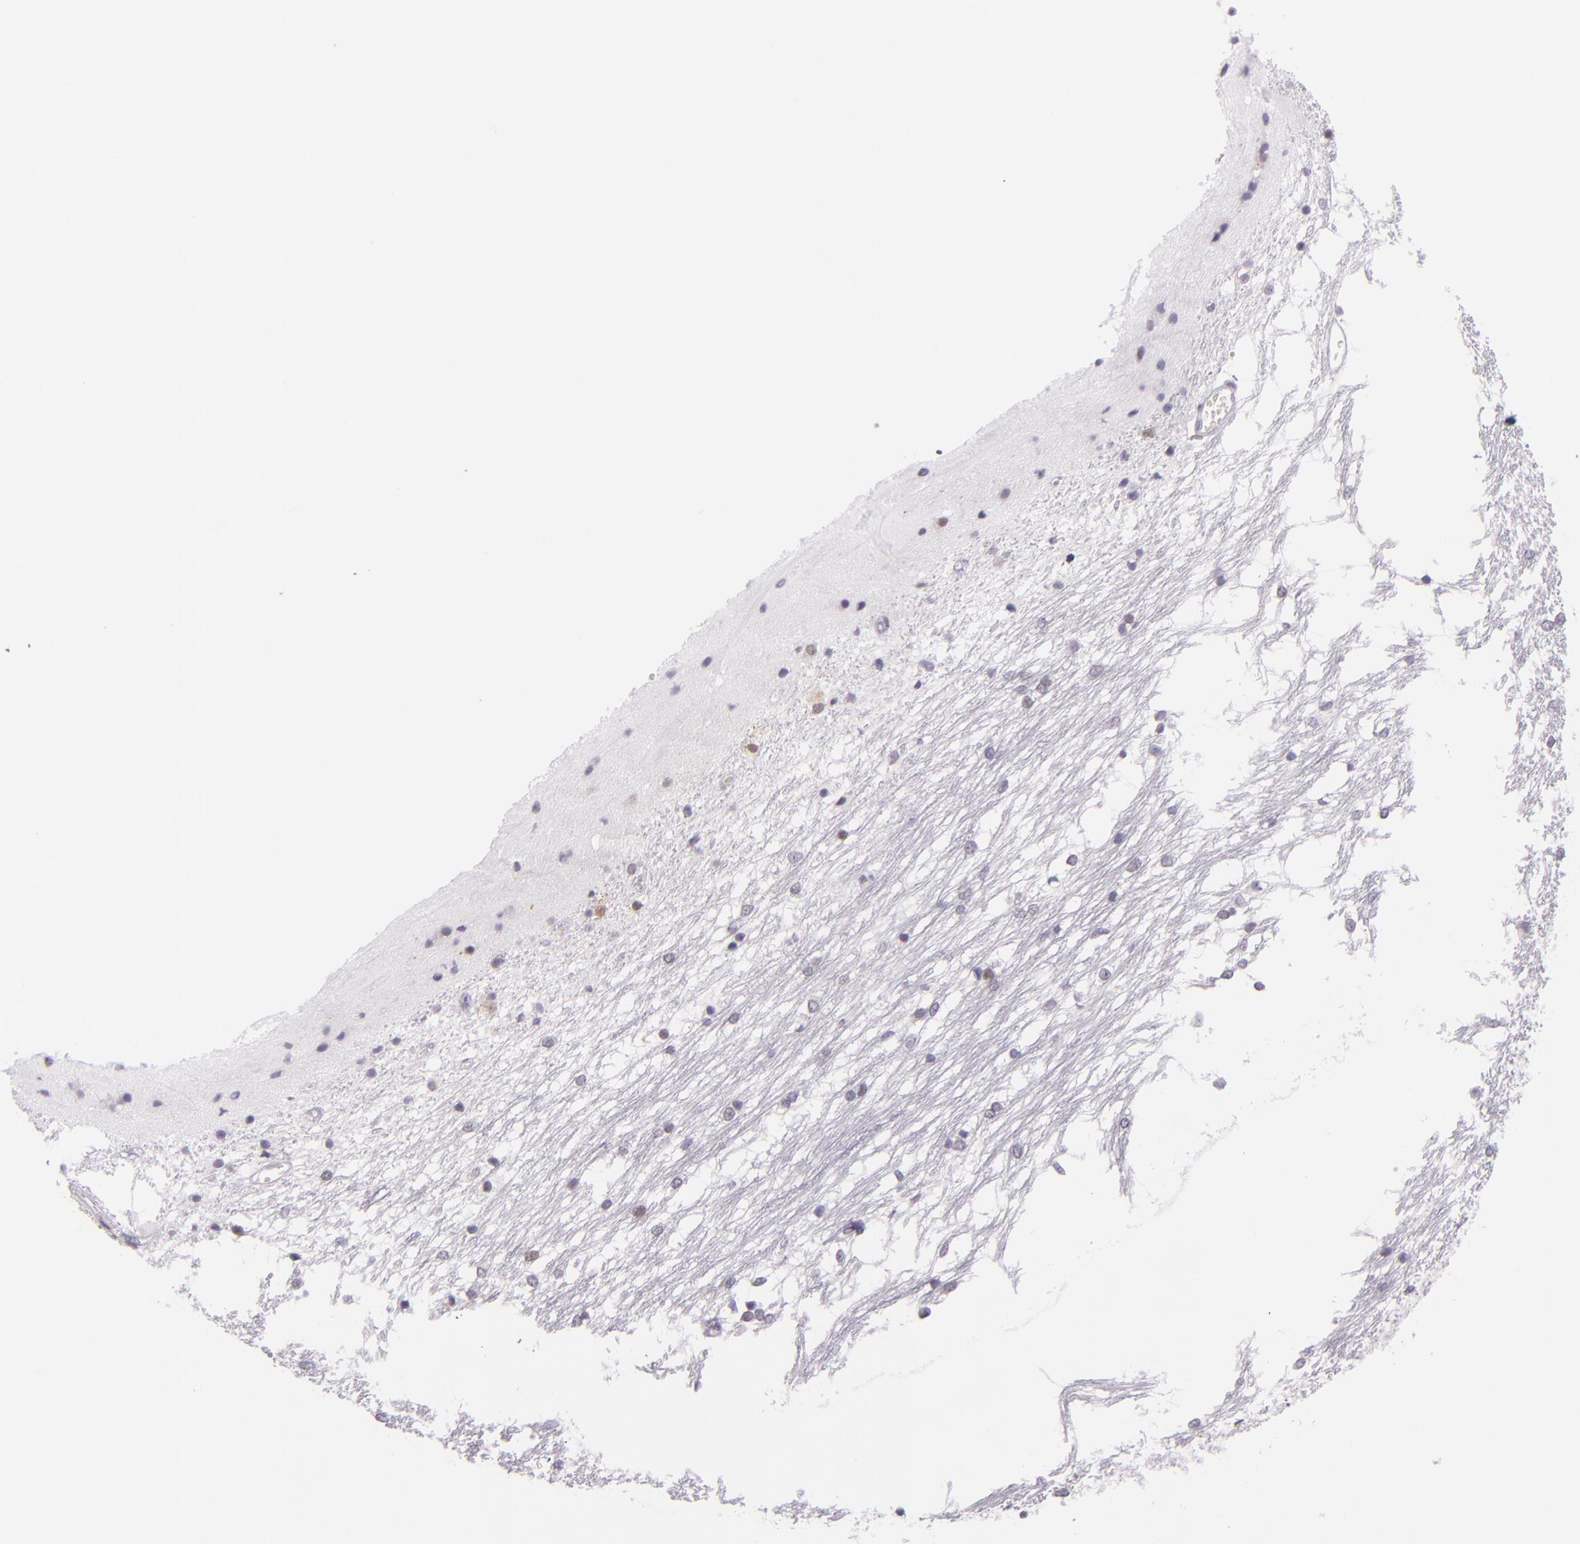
{"staining": {"intensity": "negative", "quantity": "none", "location": "none"}, "tissue": "caudate", "cell_type": "Glial cells", "image_type": "normal", "snomed": [{"axis": "morphology", "description": "Normal tissue, NOS"}, {"axis": "topography", "description": "Lateral ventricle wall"}], "caption": "Immunohistochemical staining of normal caudate exhibits no significant positivity in glial cells. (Brightfield microscopy of DAB (3,3'-diaminobenzidine) immunohistochemistry (IHC) at high magnification).", "gene": "HSP90AA1", "patient": {"sex": "female", "age": 19}}